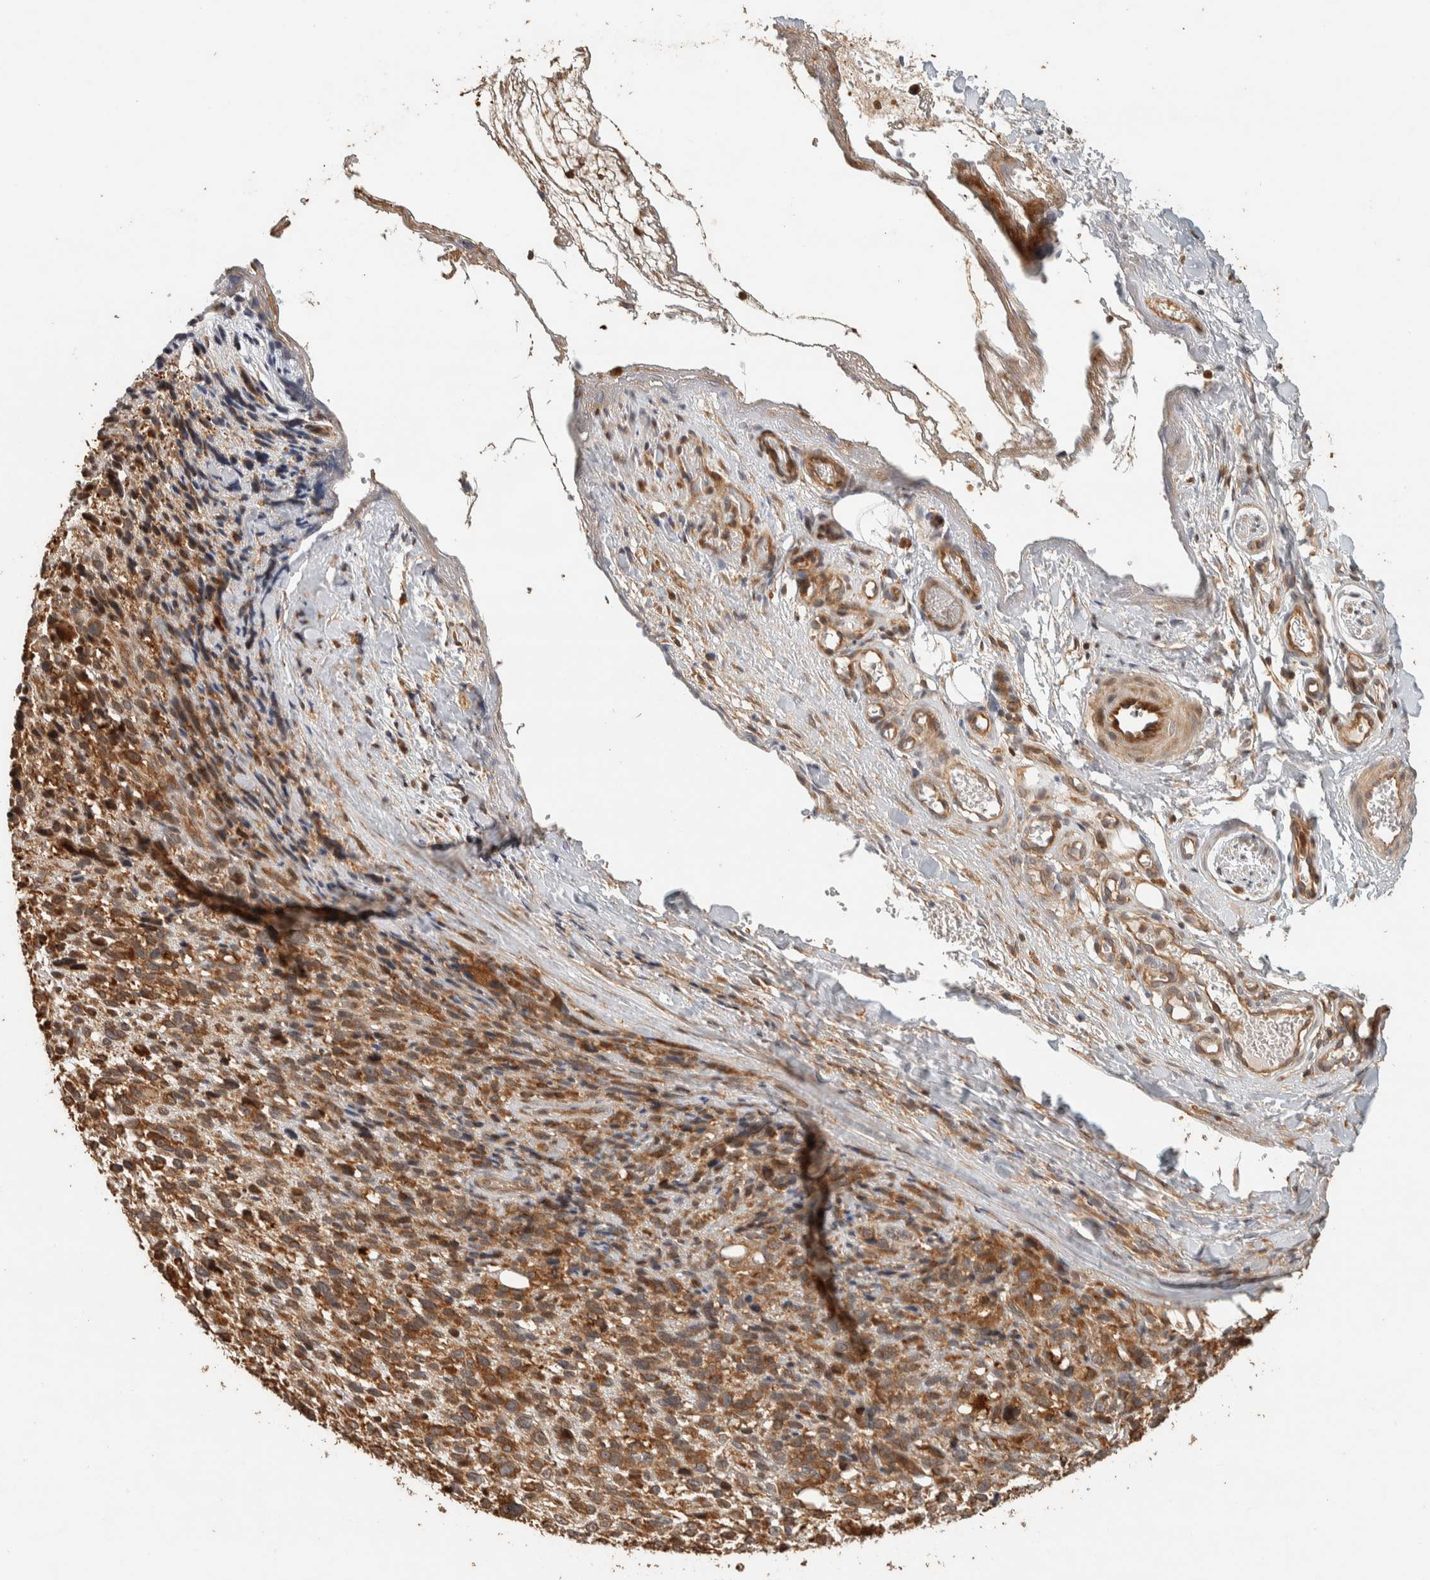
{"staining": {"intensity": "moderate", "quantity": ">75%", "location": "cytoplasmic/membranous"}, "tissue": "melanoma", "cell_type": "Tumor cells", "image_type": "cancer", "snomed": [{"axis": "morphology", "description": "Malignant melanoma, NOS"}, {"axis": "topography", "description": "Skin"}], "caption": "Human malignant melanoma stained with a protein marker displays moderate staining in tumor cells.", "gene": "EXOC7", "patient": {"sex": "female", "age": 55}}